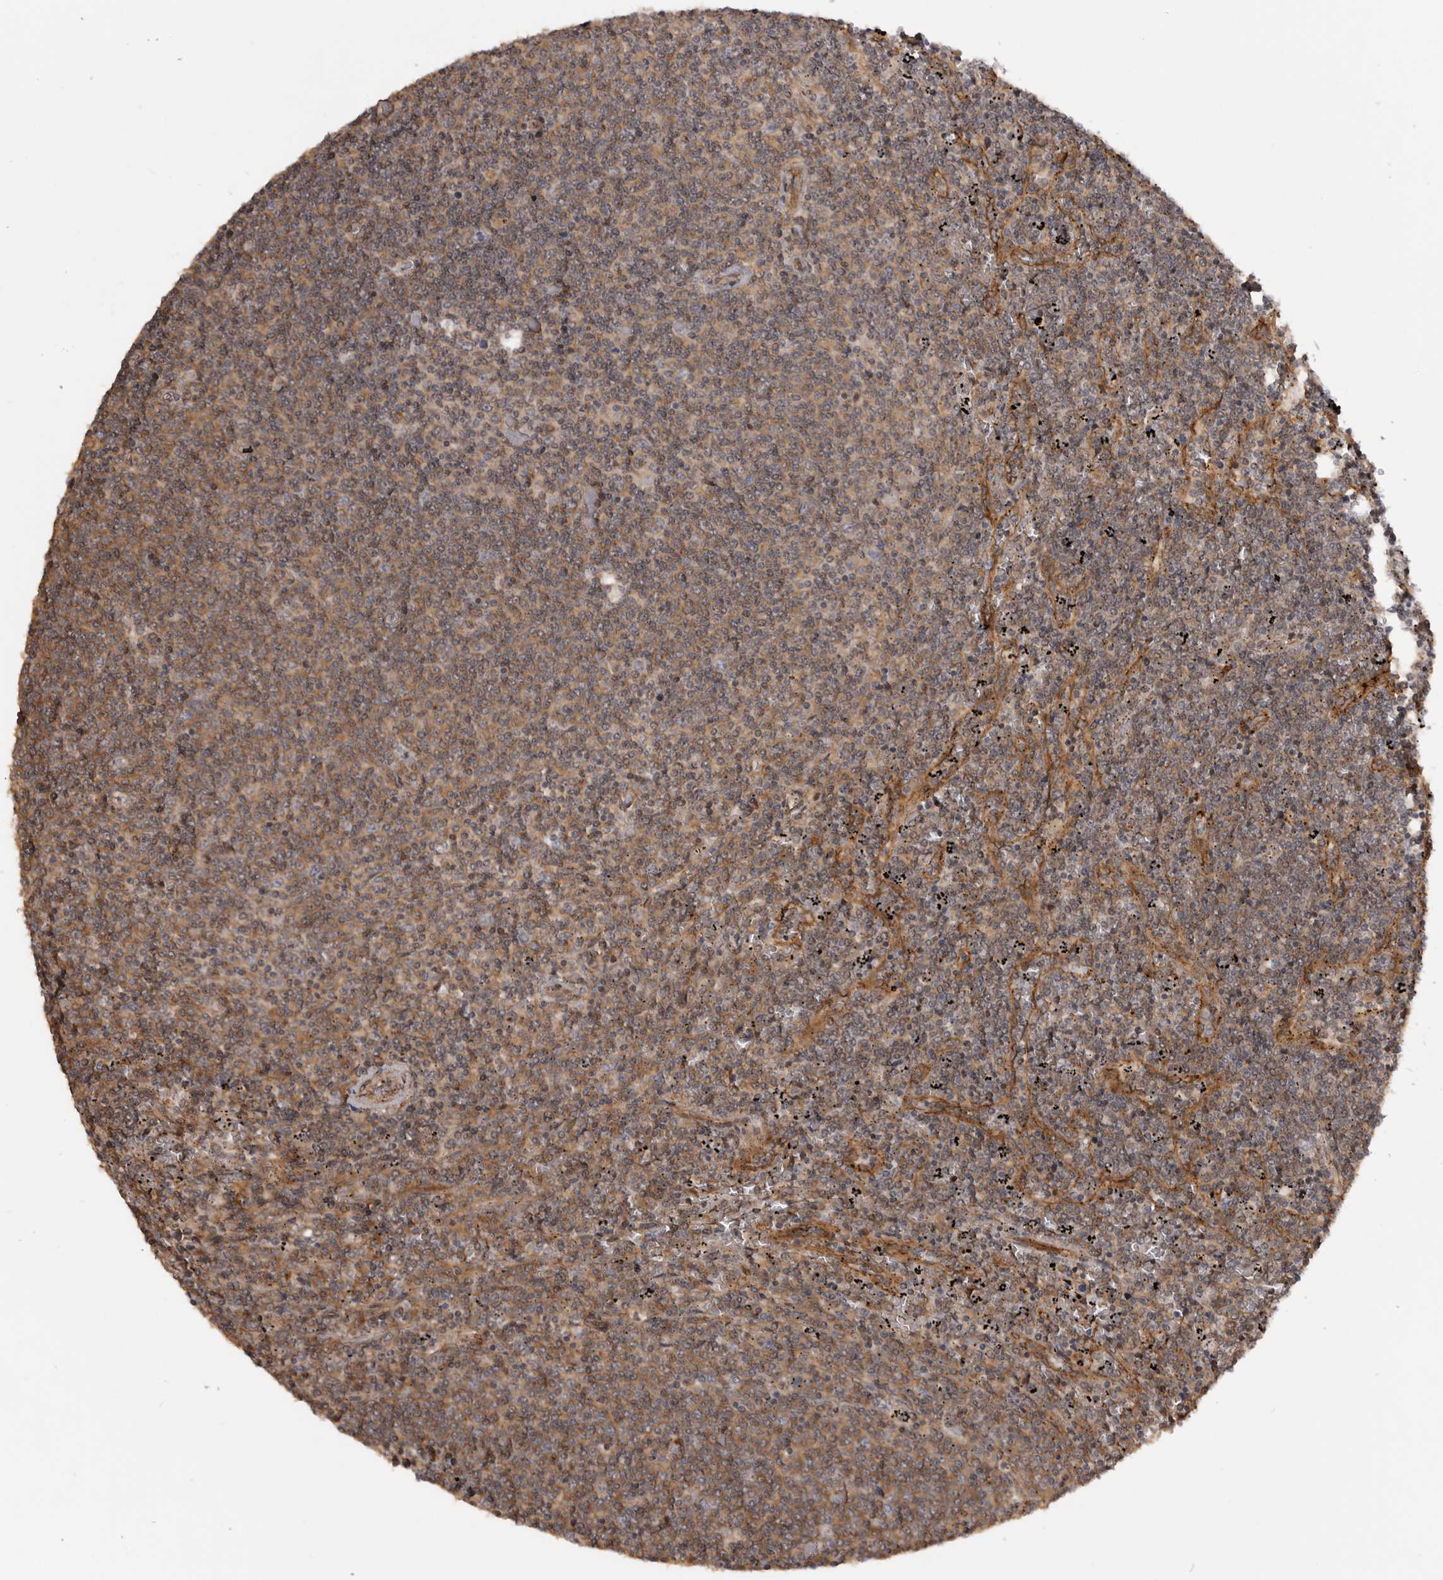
{"staining": {"intensity": "weak", "quantity": "25%-75%", "location": "cytoplasmic/membranous"}, "tissue": "lymphoma", "cell_type": "Tumor cells", "image_type": "cancer", "snomed": [{"axis": "morphology", "description": "Malignant lymphoma, non-Hodgkin's type, Low grade"}, {"axis": "topography", "description": "Spleen"}], "caption": "Lymphoma stained for a protein (brown) reveals weak cytoplasmic/membranous positive staining in about 25%-75% of tumor cells.", "gene": "TRIM56", "patient": {"sex": "female", "age": 50}}